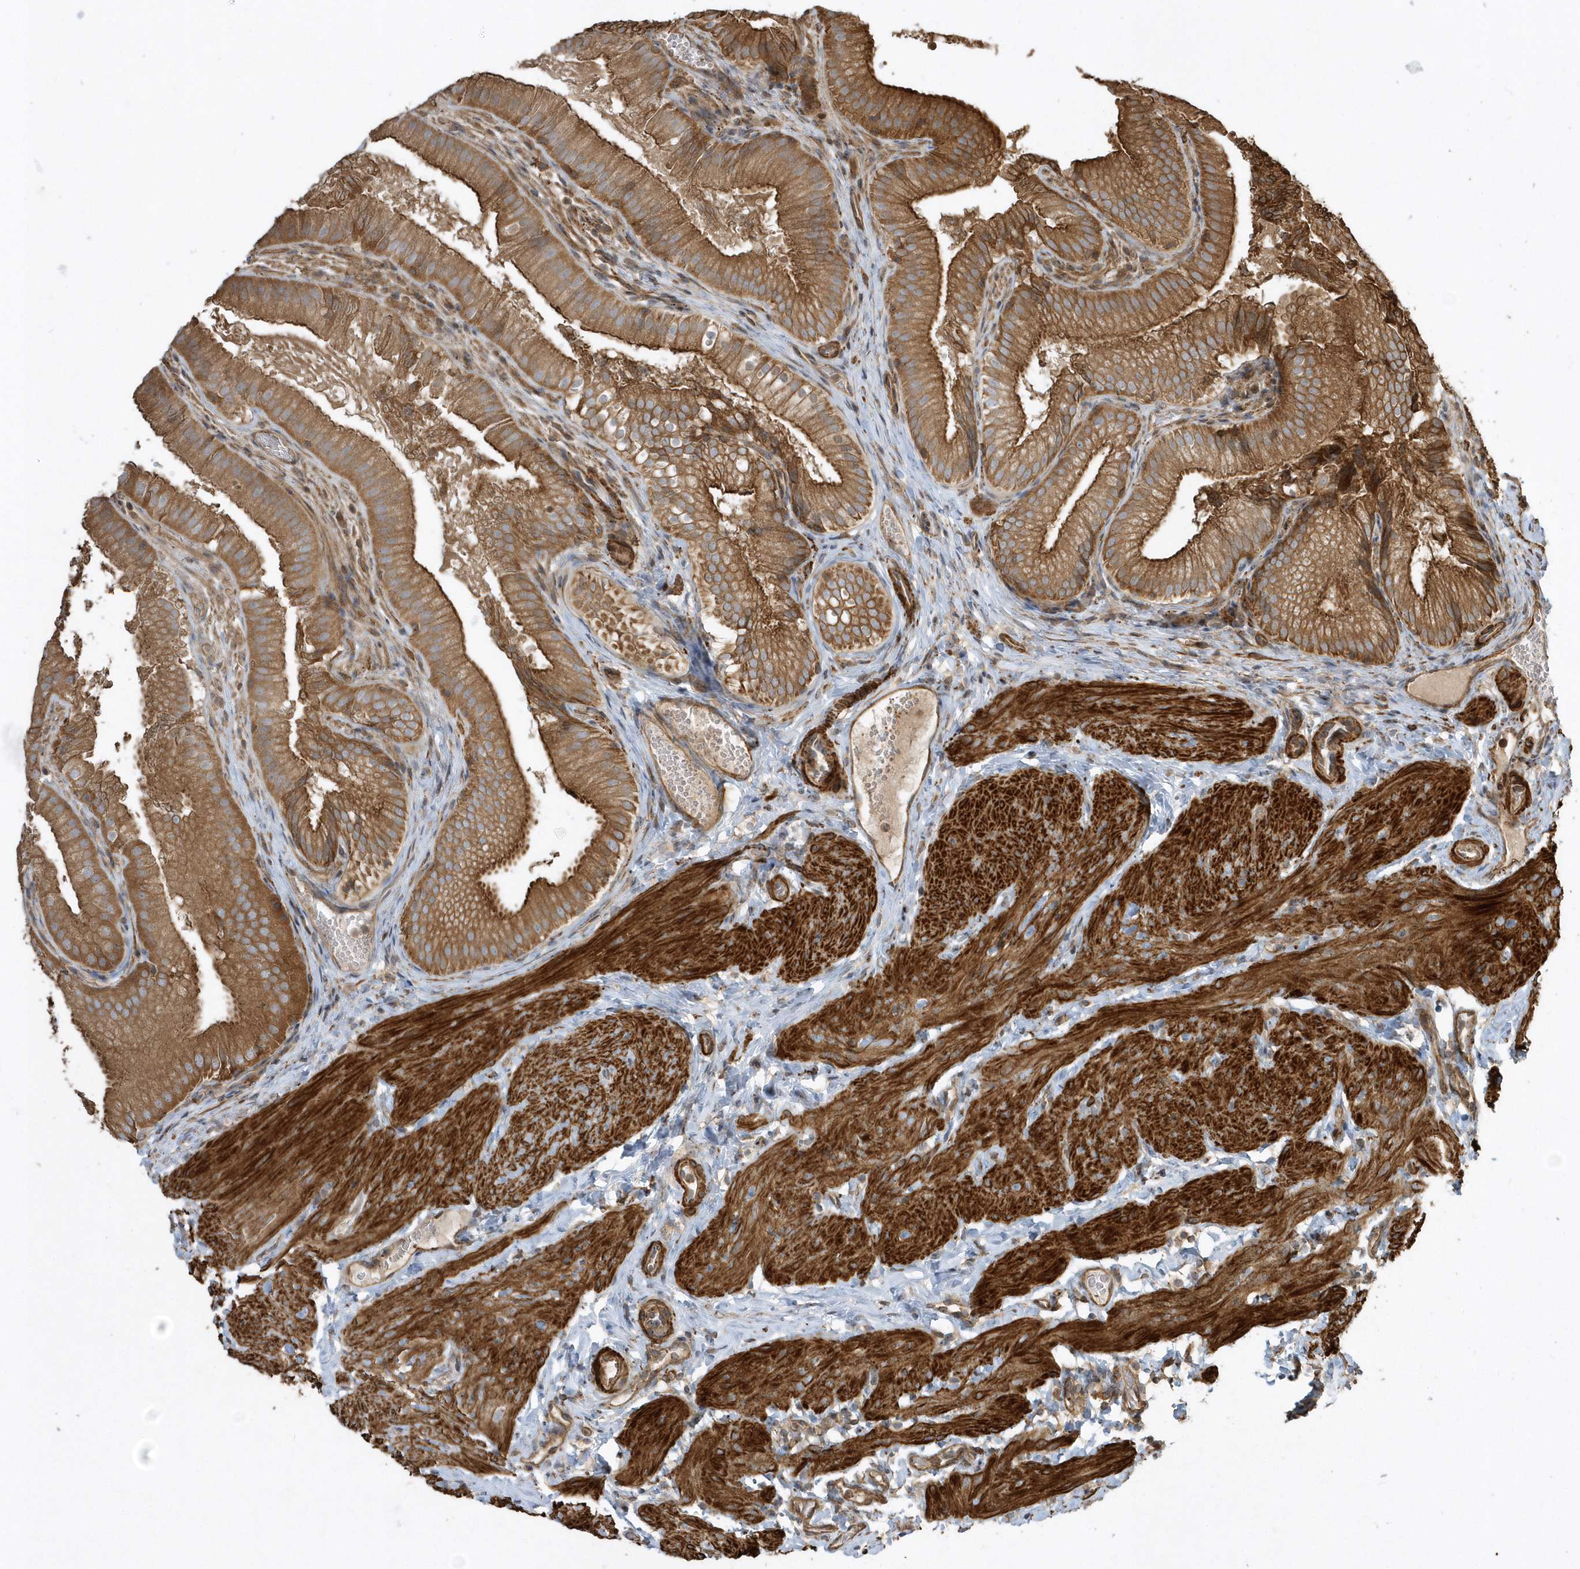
{"staining": {"intensity": "strong", "quantity": ">75%", "location": "cytoplasmic/membranous"}, "tissue": "gallbladder", "cell_type": "Glandular cells", "image_type": "normal", "snomed": [{"axis": "morphology", "description": "Normal tissue, NOS"}, {"axis": "topography", "description": "Gallbladder"}], "caption": "Normal gallbladder demonstrates strong cytoplasmic/membranous positivity in about >75% of glandular cells.", "gene": "SENP8", "patient": {"sex": "female", "age": 30}}